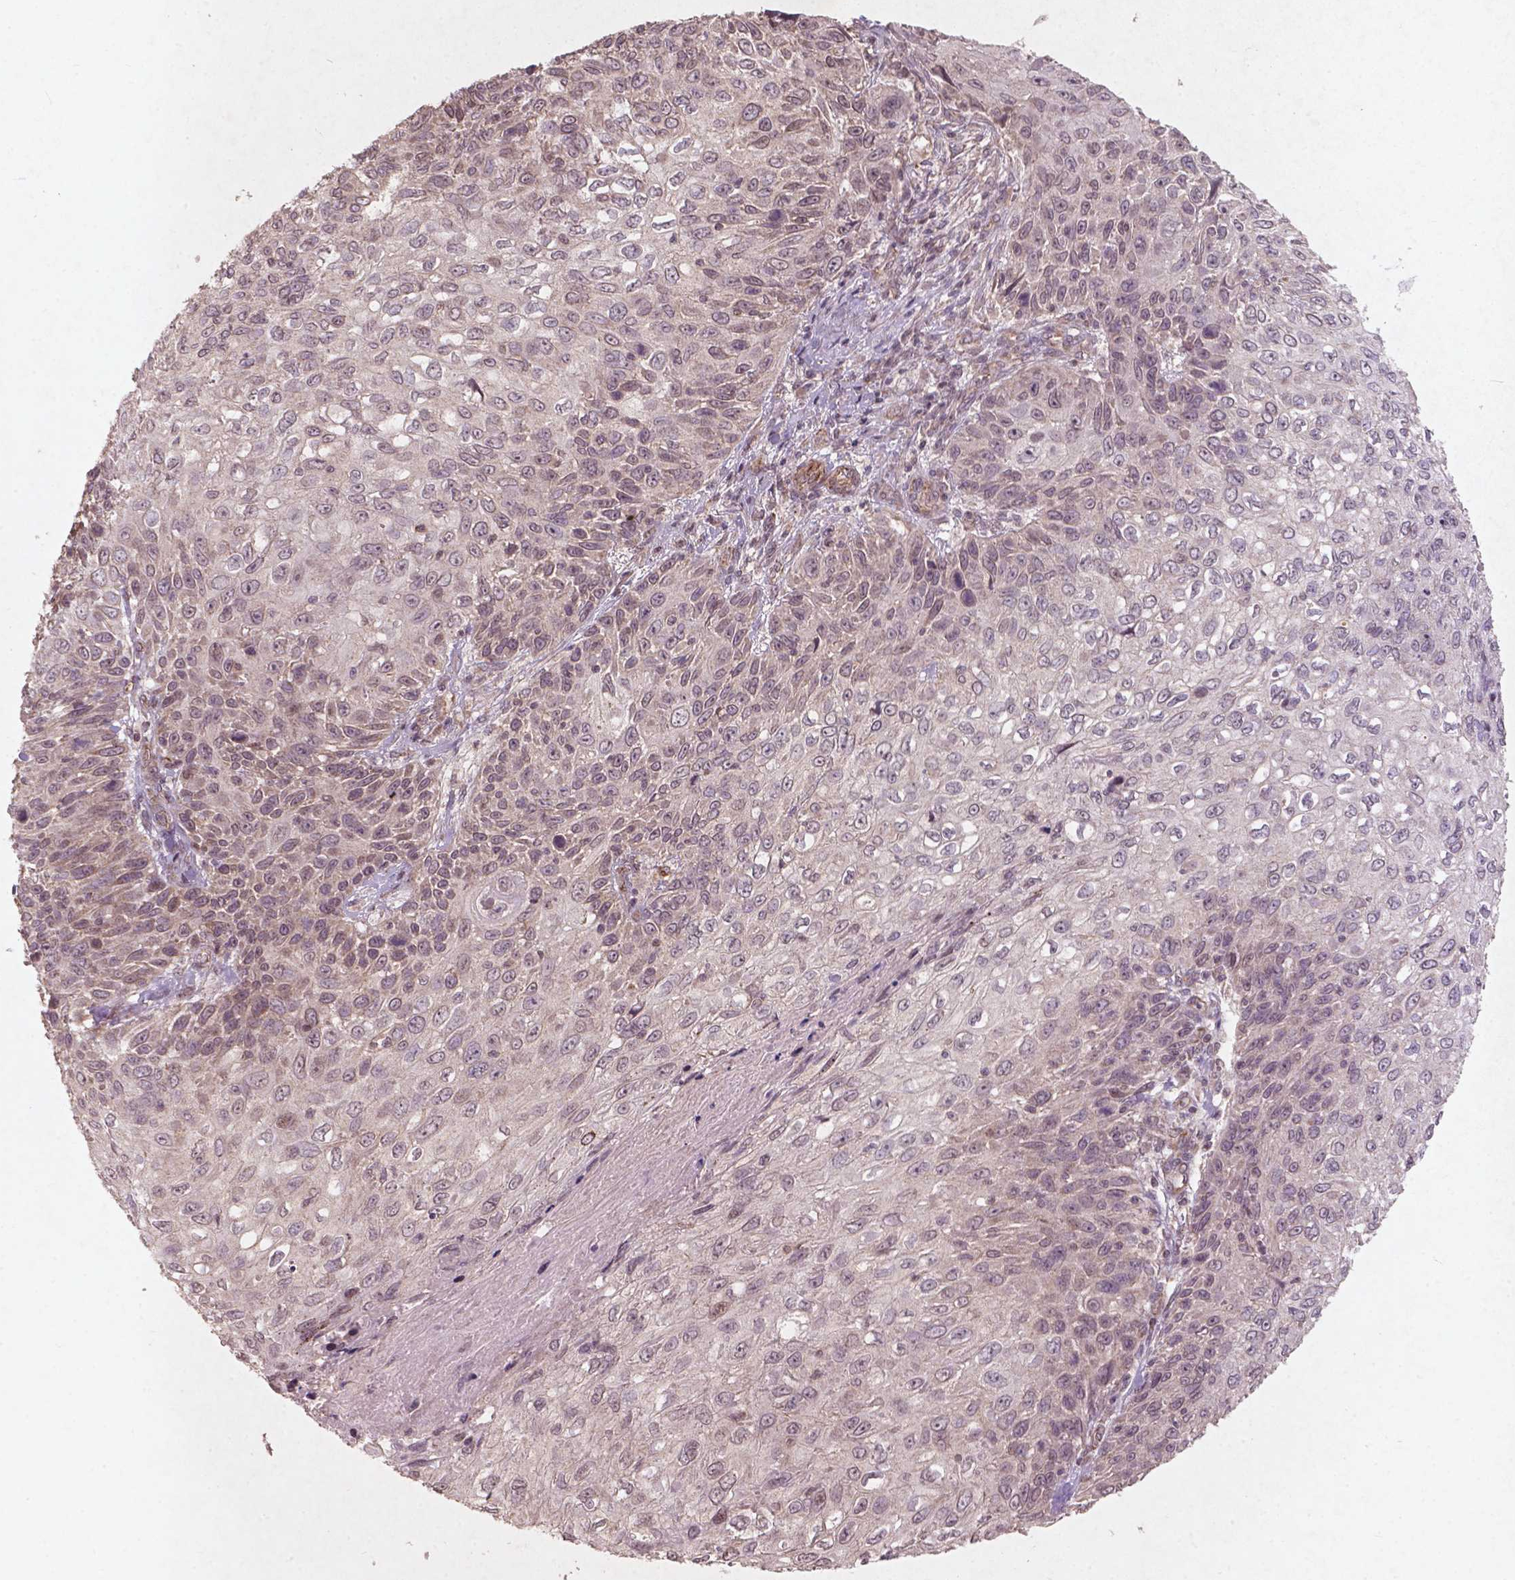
{"staining": {"intensity": "negative", "quantity": "none", "location": "none"}, "tissue": "skin cancer", "cell_type": "Tumor cells", "image_type": "cancer", "snomed": [{"axis": "morphology", "description": "Squamous cell carcinoma, NOS"}, {"axis": "topography", "description": "Skin"}], "caption": "A photomicrograph of squamous cell carcinoma (skin) stained for a protein reveals no brown staining in tumor cells.", "gene": "SMAD2", "patient": {"sex": "male", "age": 92}}